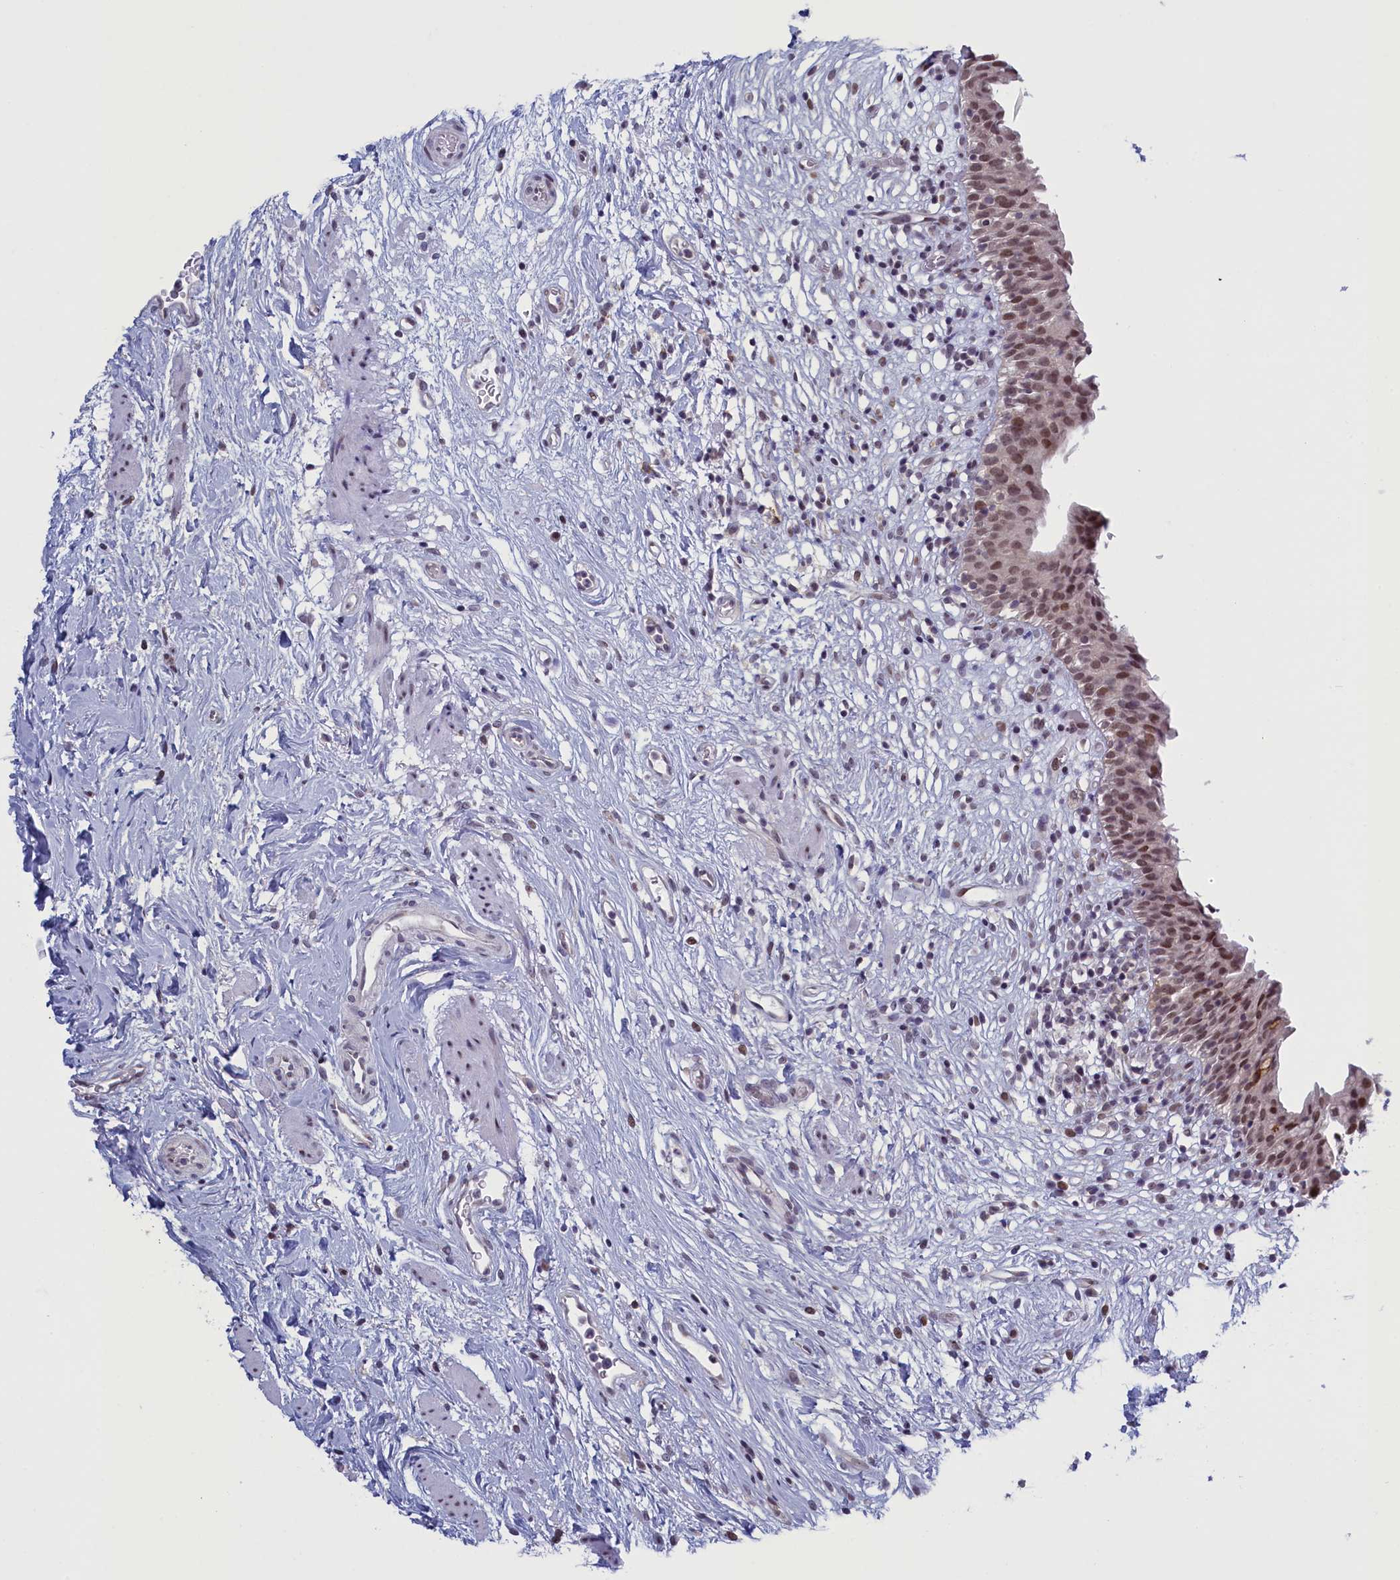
{"staining": {"intensity": "moderate", "quantity": ">75%", "location": "nuclear"}, "tissue": "urinary bladder", "cell_type": "Urothelial cells", "image_type": "normal", "snomed": [{"axis": "morphology", "description": "Normal tissue, NOS"}, {"axis": "morphology", "description": "Inflammation, NOS"}, {"axis": "topography", "description": "Urinary bladder"}], "caption": "Immunohistochemistry (IHC) of unremarkable urinary bladder reveals medium levels of moderate nuclear positivity in about >75% of urothelial cells. Immunohistochemistry stains the protein in brown and the nuclei are stained blue.", "gene": "ATF7IP2", "patient": {"sex": "male", "age": 63}}